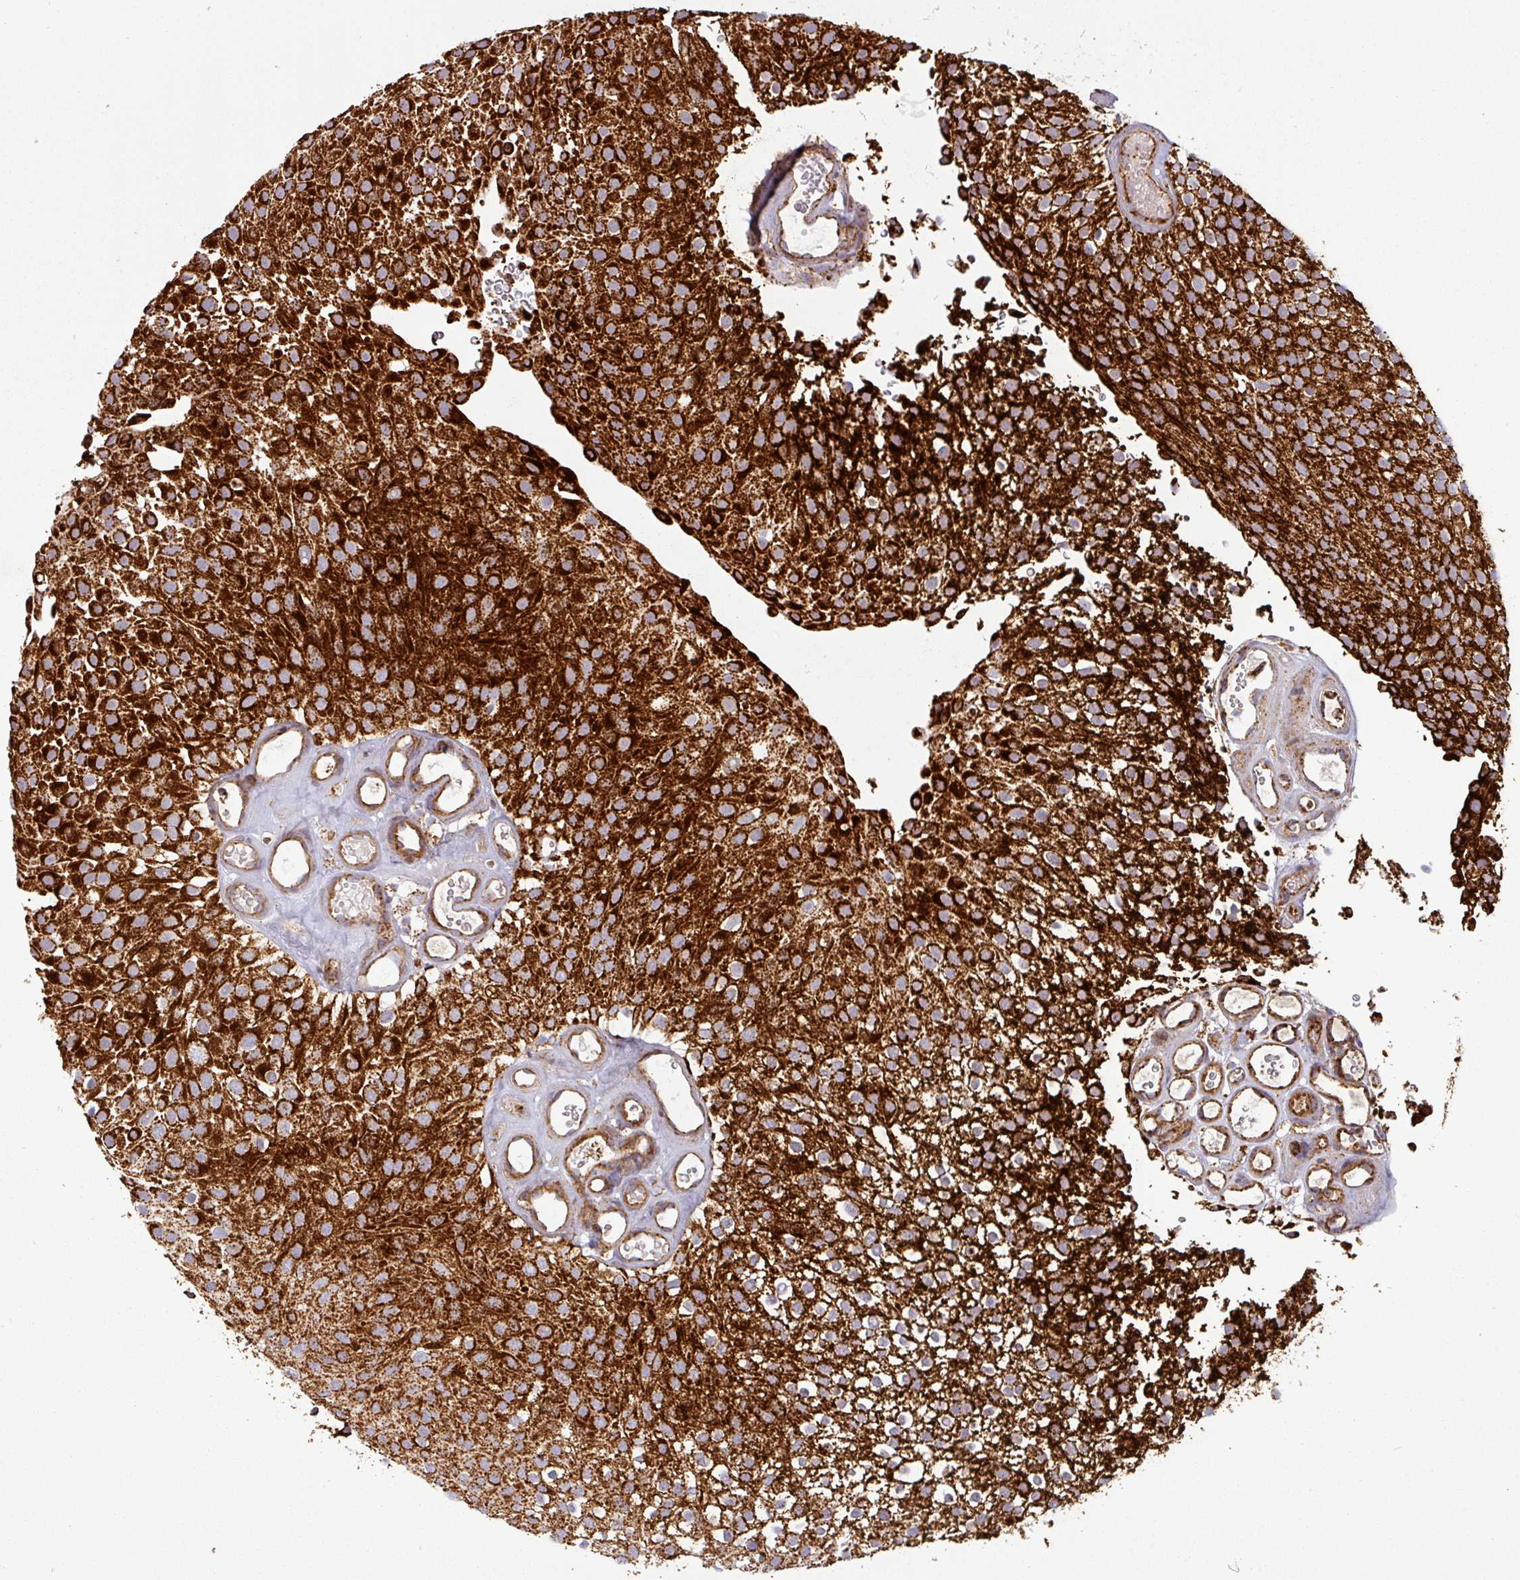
{"staining": {"intensity": "strong", "quantity": ">75%", "location": "cytoplasmic/membranous"}, "tissue": "urothelial cancer", "cell_type": "Tumor cells", "image_type": "cancer", "snomed": [{"axis": "morphology", "description": "Urothelial carcinoma, Low grade"}, {"axis": "topography", "description": "Urinary bladder"}], "caption": "A micrograph of urothelial carcinoma (low-grade) stained for a protein demonstrates strong cytoplasmic/membranous brown staining in tumor cells.", "gene": "GPD2", "patient": {"sex": "male", "age": 78}}